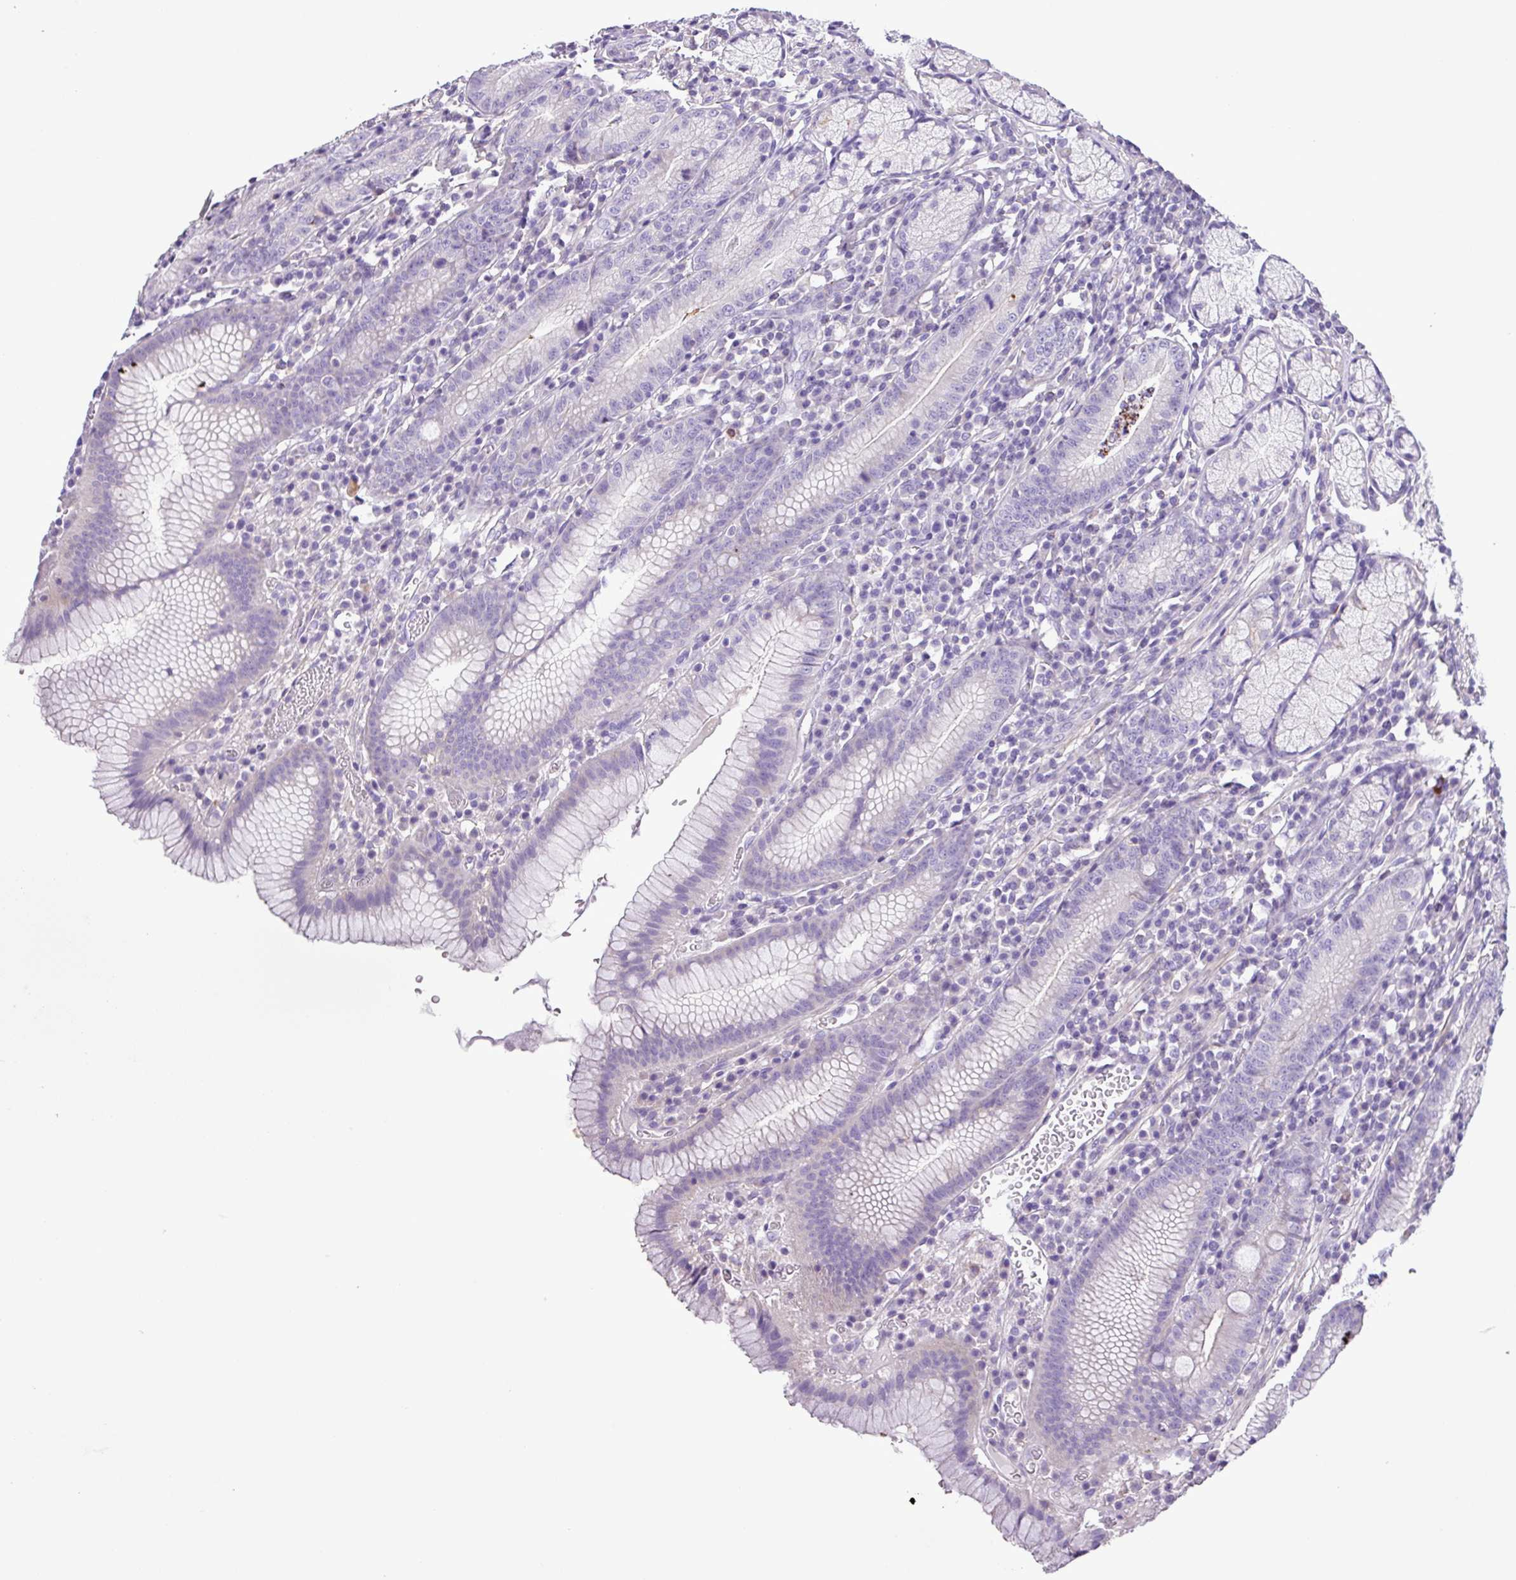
{"staining": {"intensity": "negative", "quantity": "none", "location": "none"}, "tissue": "stomach", "cell_type": "Glandular cells", "image_type": "normal", "snomed": [{"axis": "morphology", "description": "Normal tissue, NOS"}, {"axis": "topography", "description": "Stomach"}], "caption": "Benign stomach was stained to show a protein in brown. There is no significant staining in glandular cells. The staining is performed using DAB (3,3'-diaminobenzidine) brown chromogen with nuclei counter-stained in using hematoxylin.", "gene": "ZNF334", "patient": {"sex": "male", "age": 55}}